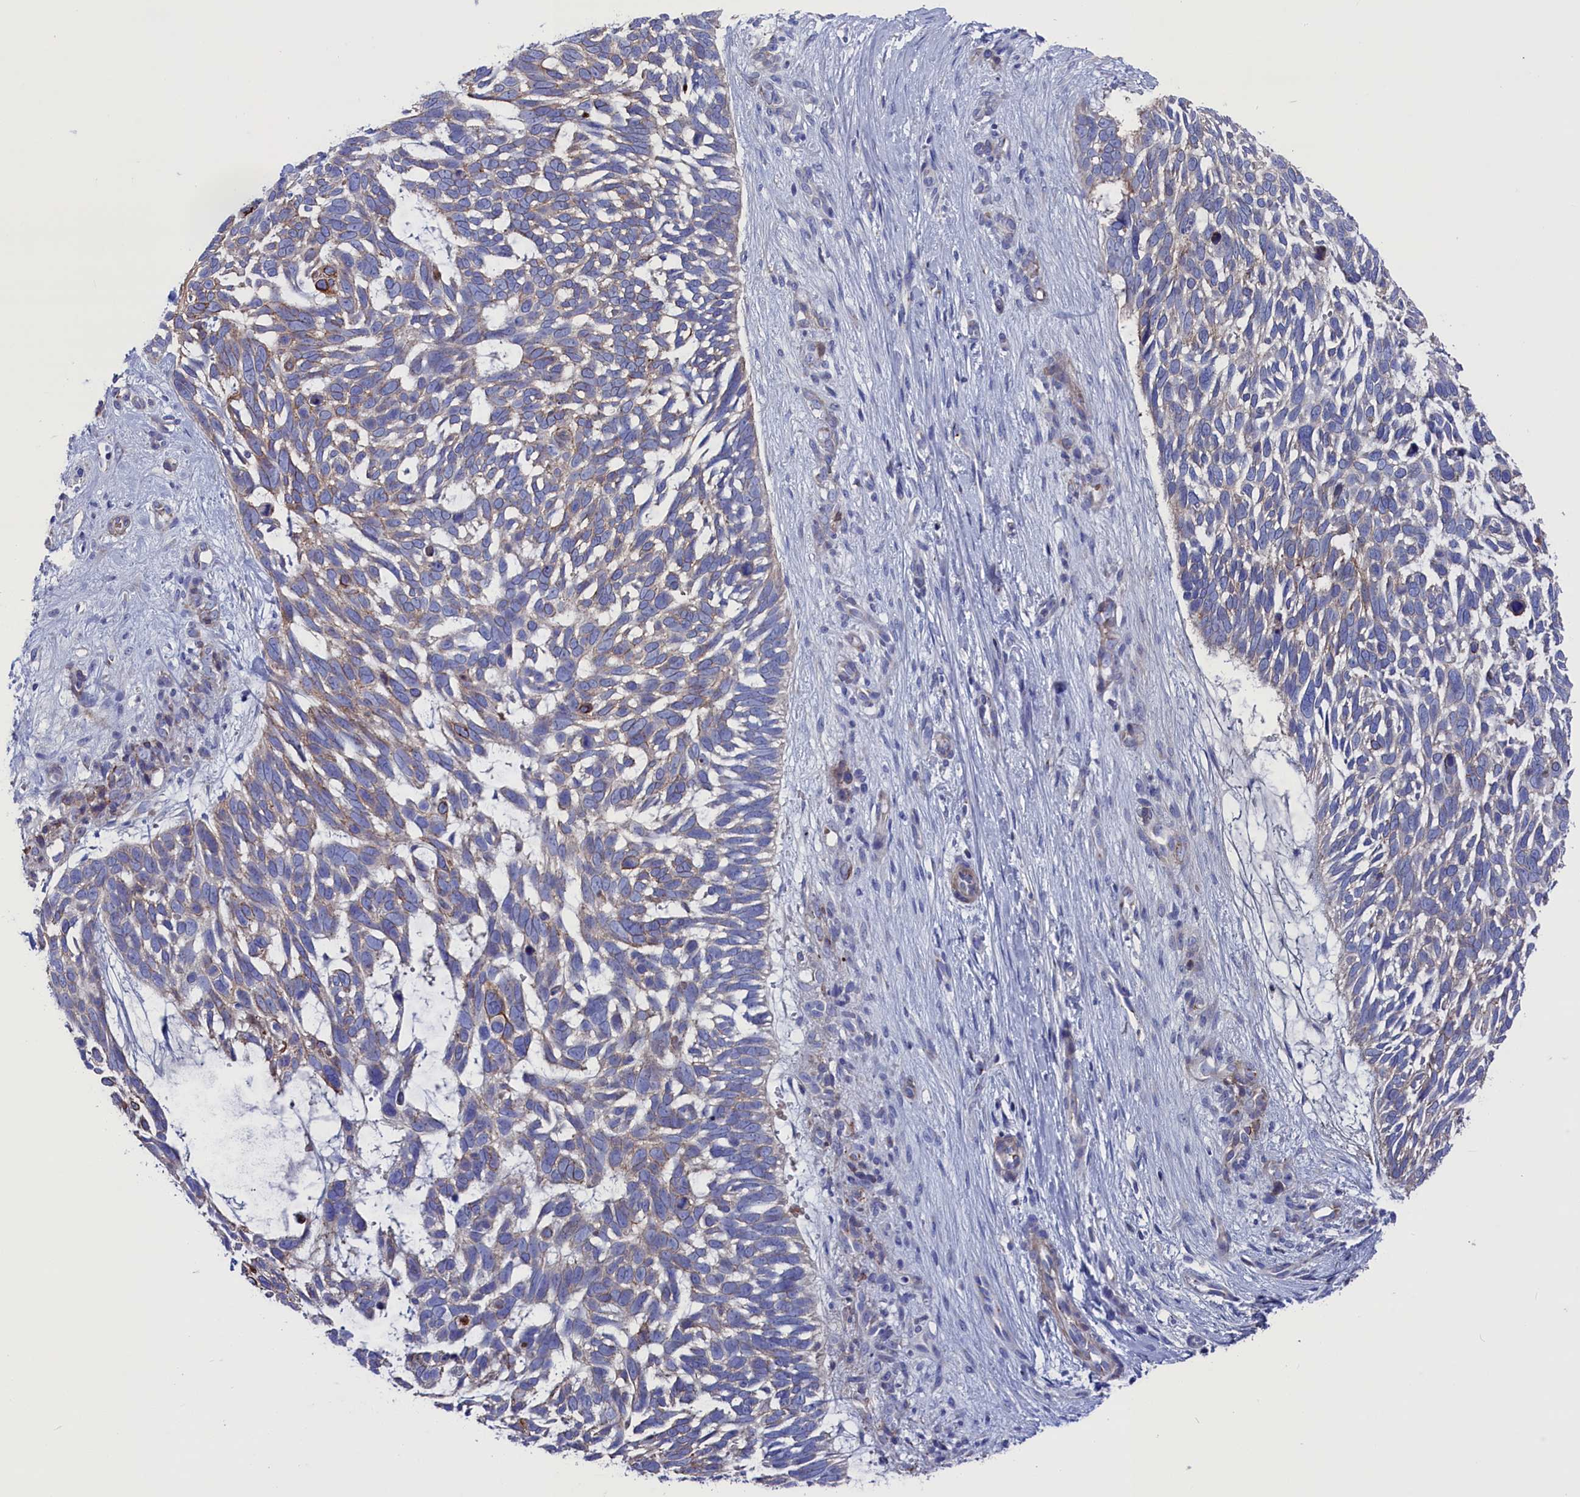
{"staining": {"intensity": "weak", "quantity": "<25%", "location": "cytoplasmic/membranous"}, "tissue": "skin cancer", "cell_type": "Tumor cells", "image_type": "cancer", "snomed": [{"axis": "morphology", "description": "Basal cell carcinoma"}, {"axis": "topography", "description": "Skin"}], "caption": "This is a micrograph of immunohistochemistry (IHC) staining of basal cell carcinoma (skin), which shows no expression in tumor cells.", "gene": "GPR108", "patient": {"sex": "male", "age": 88}}